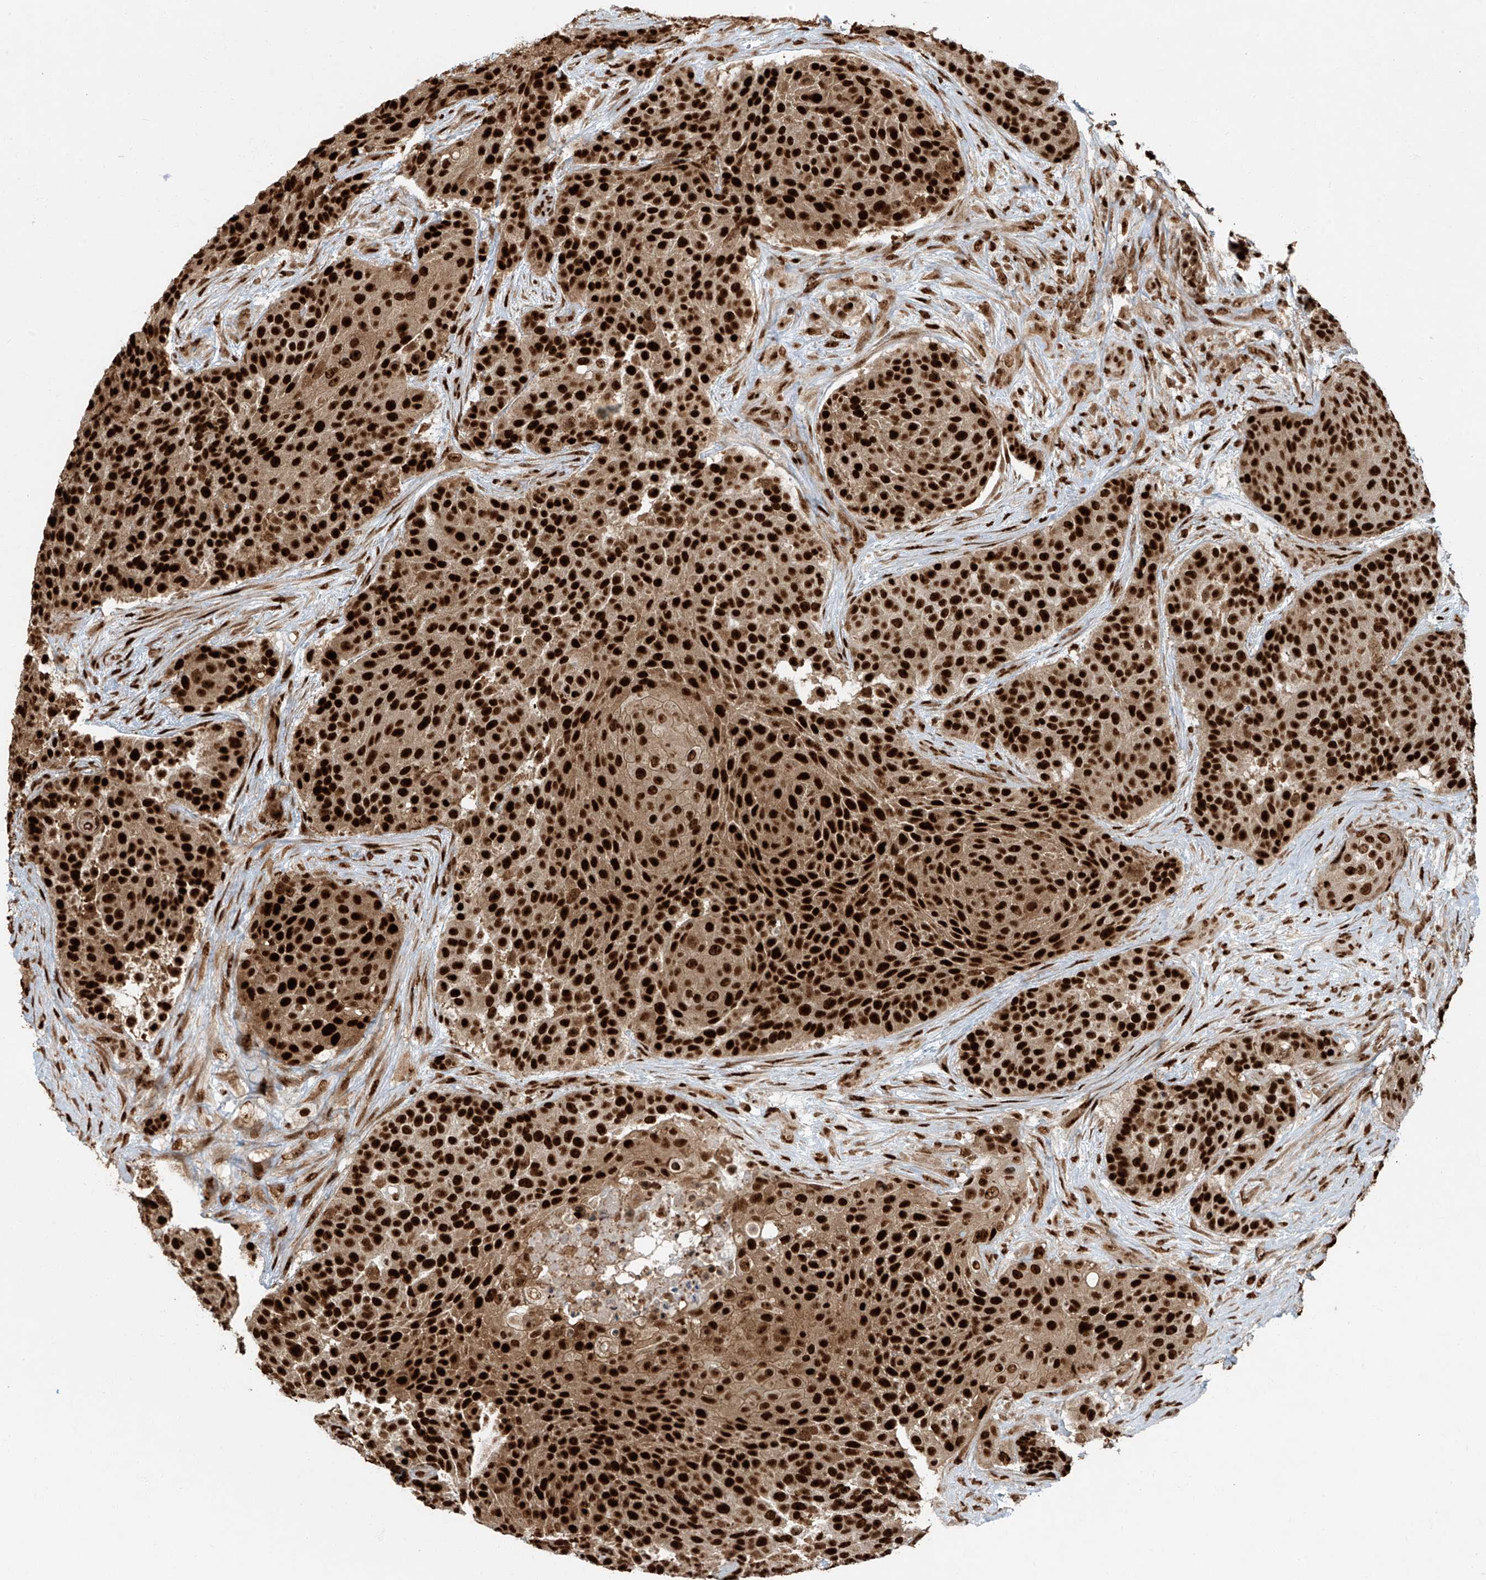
{"staining": {"intensity": "strong", "quantity": ">75%", "location": "nuclear"}, "tissue": "urothelial cancer", "cell_type": "Tumor cells", "image_type": "cancer", "snomed": [{"axis": "morphology", "description": "Urothelial carcinoma, High grade"}, {"axis": "topography", "description": "Urinary bladder"}], "caption": "High-magnification brightfield microscopy of urothelial cancer stained with DAB (brown) and counterstained with hematoxylin (blue). tumor cells exhibit strong nuclear expression is present in about>75% of cells.", "gene": "FAM193B", "patient": {"sex": "female", "age": 63}}